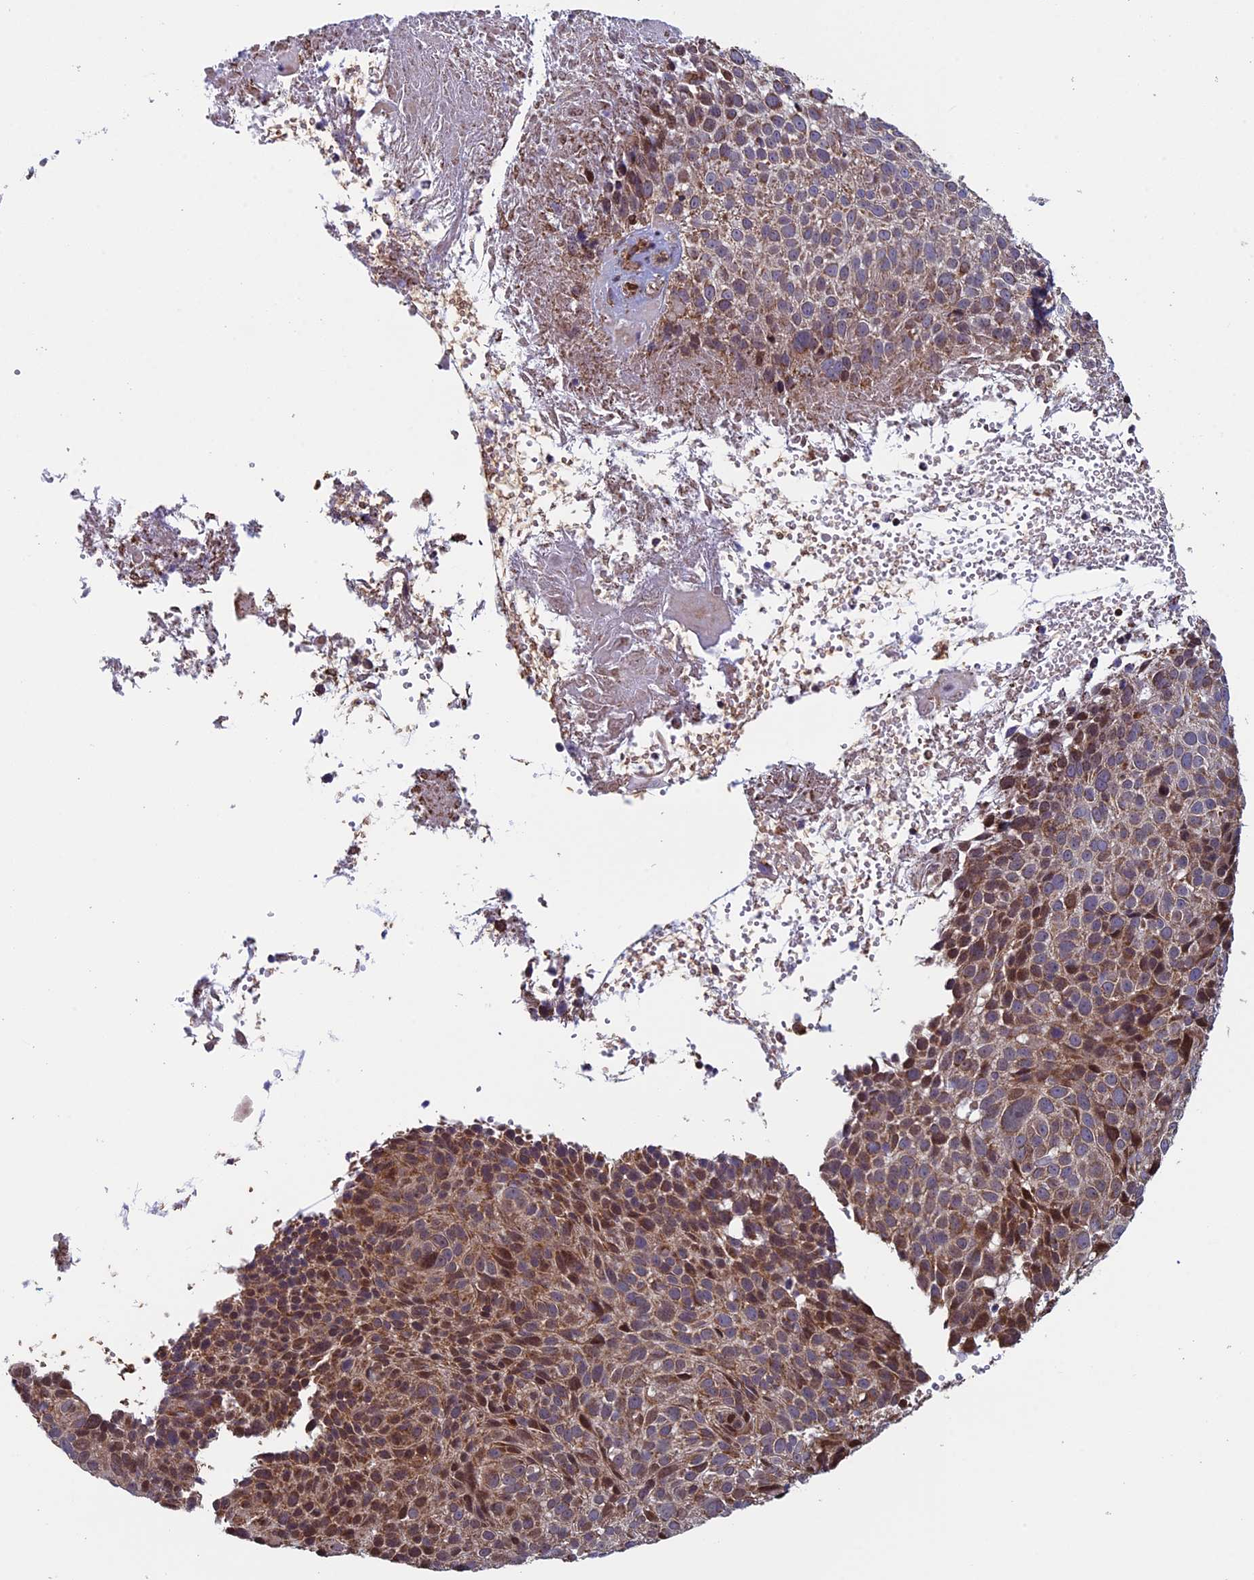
{"staining": {"intensity": "moderate", "quantity": ">75%", "location": "cytoplasmic/membranous"}, "tissue": "cervical cancer", "cell_type": "Tumor cells", "image_type": "cancer", "snomed": [{"axis": "morphology", "description": "Squamous cell carcinoma, NOS"}, {"axis": "topography", "description": "Cervix"}], "caption": "Brown immunohistochemical staining in human cervical squamous cell carcinoma demonstrates moderate cytoplasmic/membranous expression in approximately >75% of tumor cells.", "gene": "CCDC8", "patient": {"sex": "female", "age": 74}}